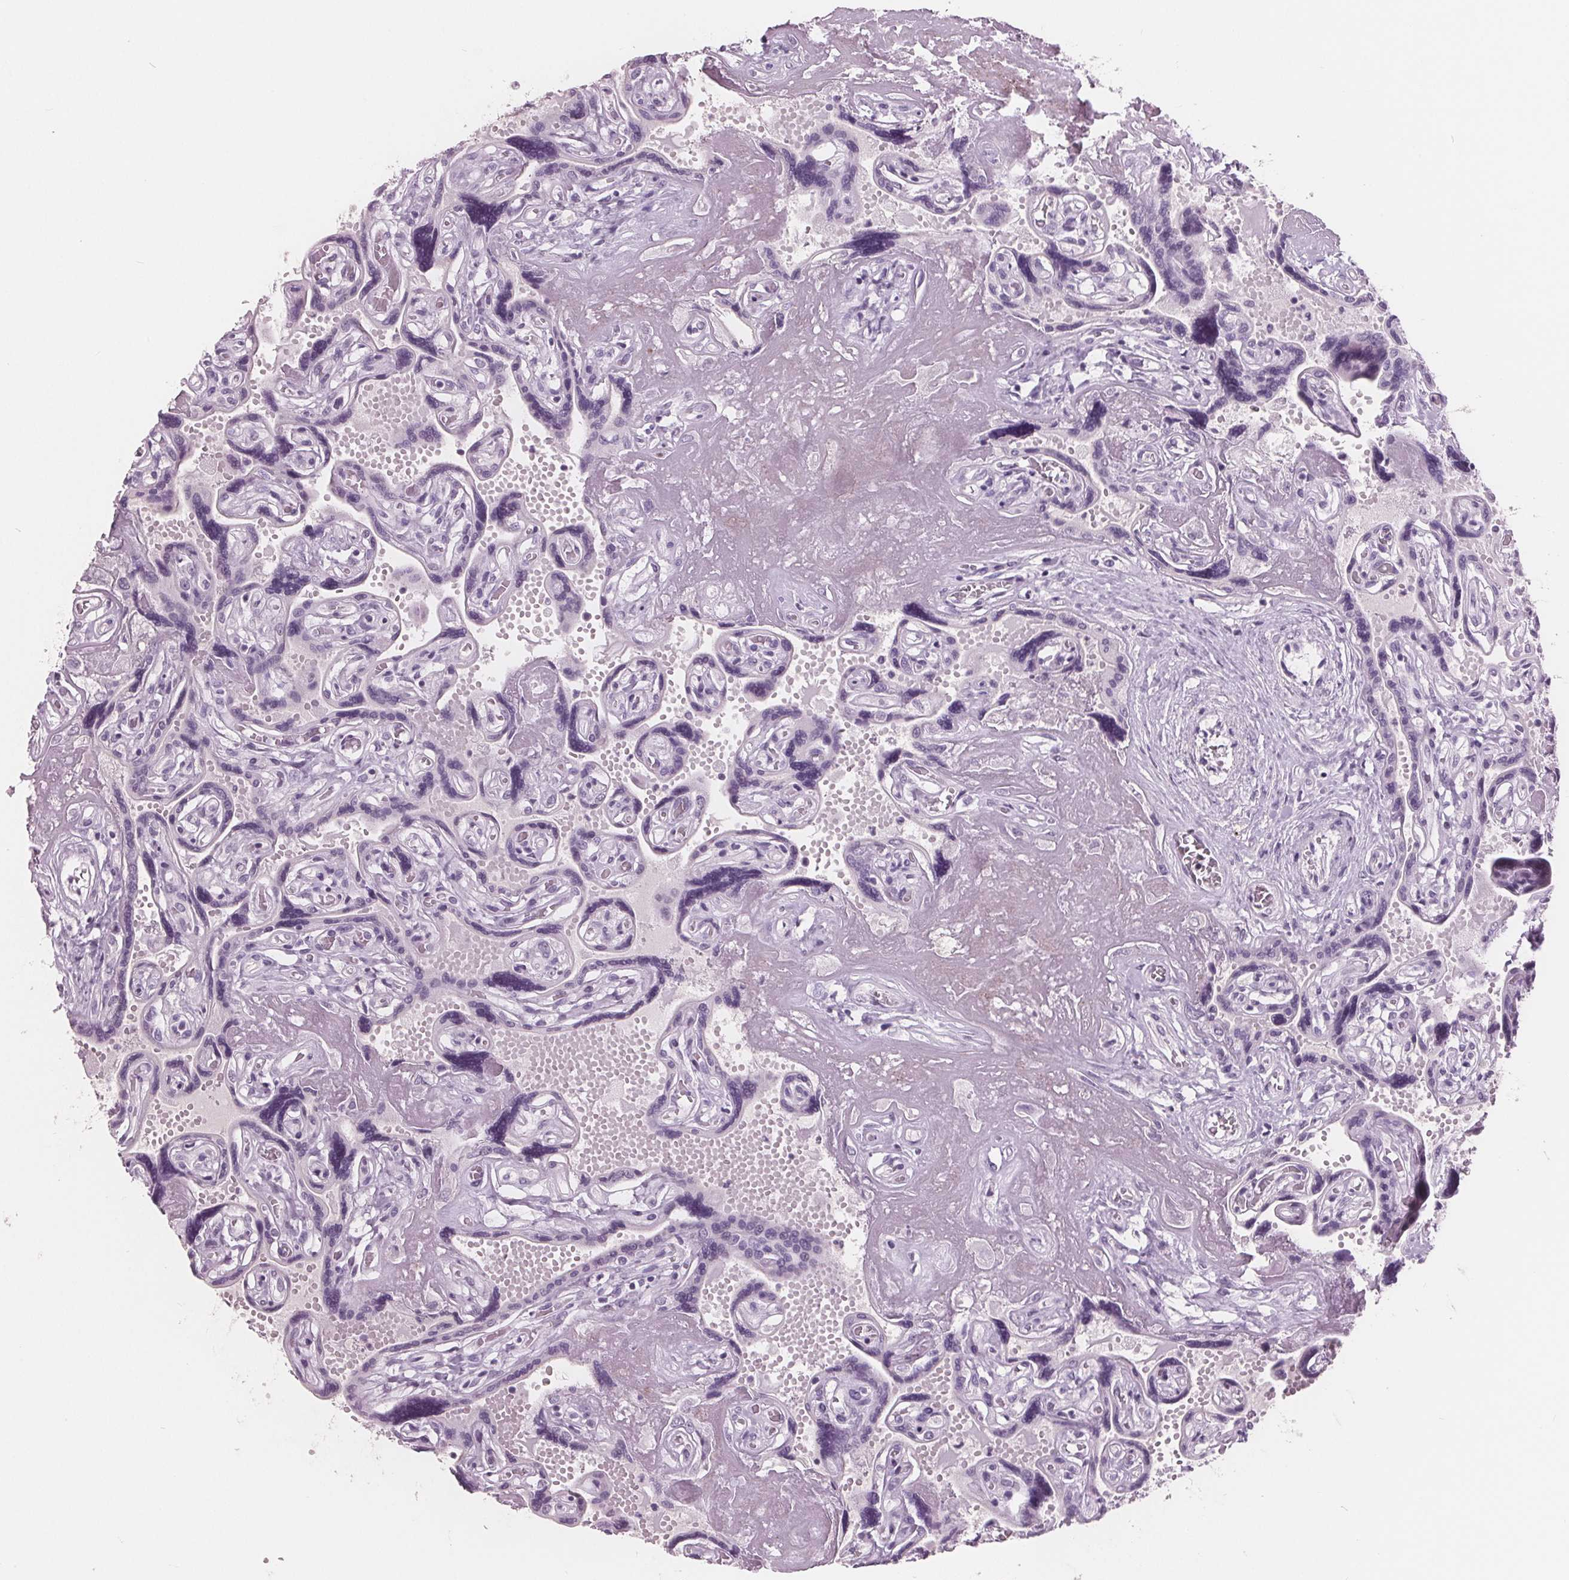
{"staining": {"intensity": "negative", "quantity": "none", "location": "none"}, "tissue": "placenta", "cell_type": "Decidual cells", "image_type": "normal", "snomed": [{"axis": "morphology", "description": "Normal tissue, NOS"}, {"axis": "topography", "description": "Placenta"}], "caption": "An immunohistochemistry (IHC) histopathology image of benign placenta is shown. There is no staining in decidual cells of placenta. (DAB (3,3'-diaminobenzidine) IHC visualized using brightfield microscopy, high magnification).", "gene": "AMBP", "patient": {"sex": "female", "age": 32}}